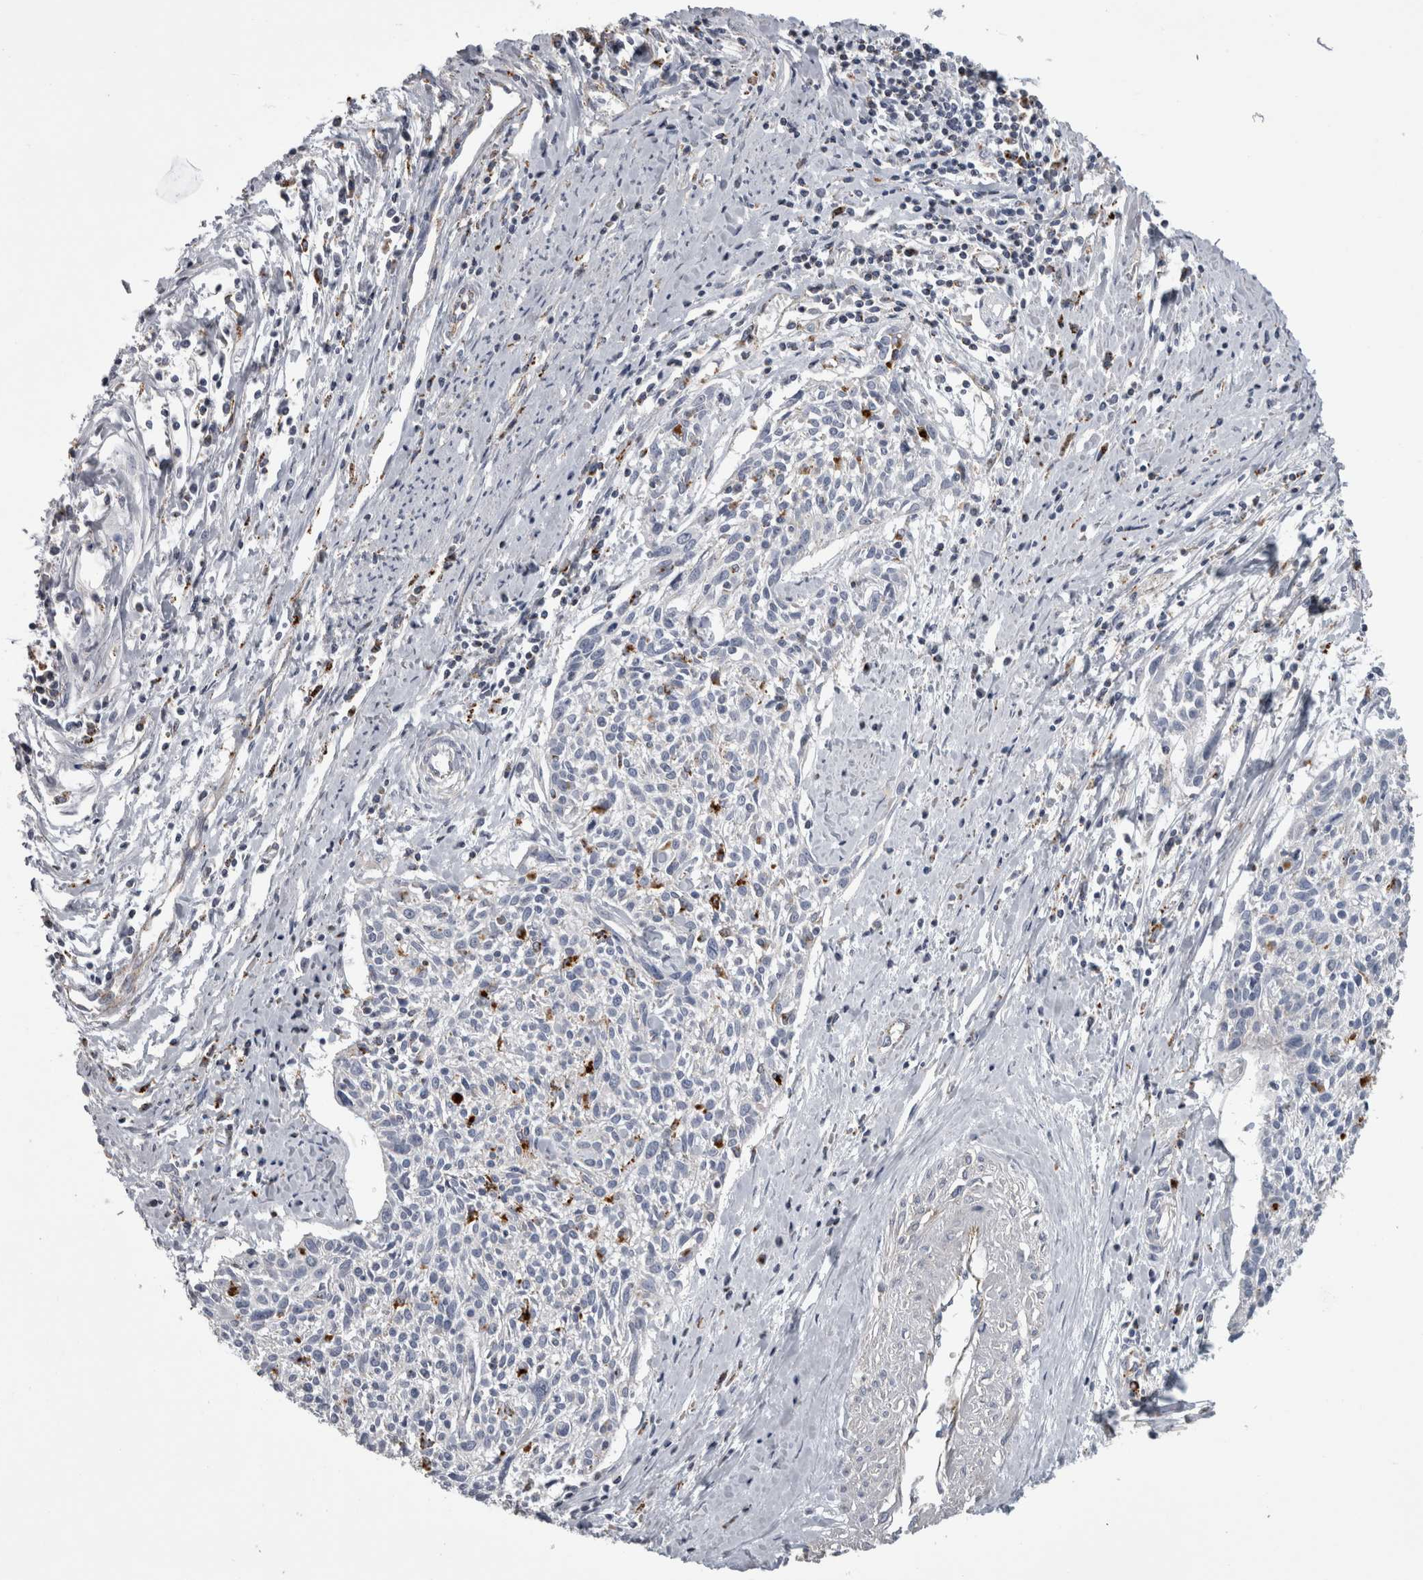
{"staining": {"intensity": "negative", "quantity": "none", "location": "none"}, "tissue": "cervical cancer", "cell_type": "Tumor cells", "image_type": "cancer", "snomed": [{"axis": "morphology", "description": "Squamous cell carcinoma, NOS"}, {"axis": "topography", "description": "Cervix"}], "caption": "Tumor cells are negative for brown protein staining in squamous cell carcinoma (cervical).", "gene": "DPP7", "patient": {"sex": "female", "age": 51}}